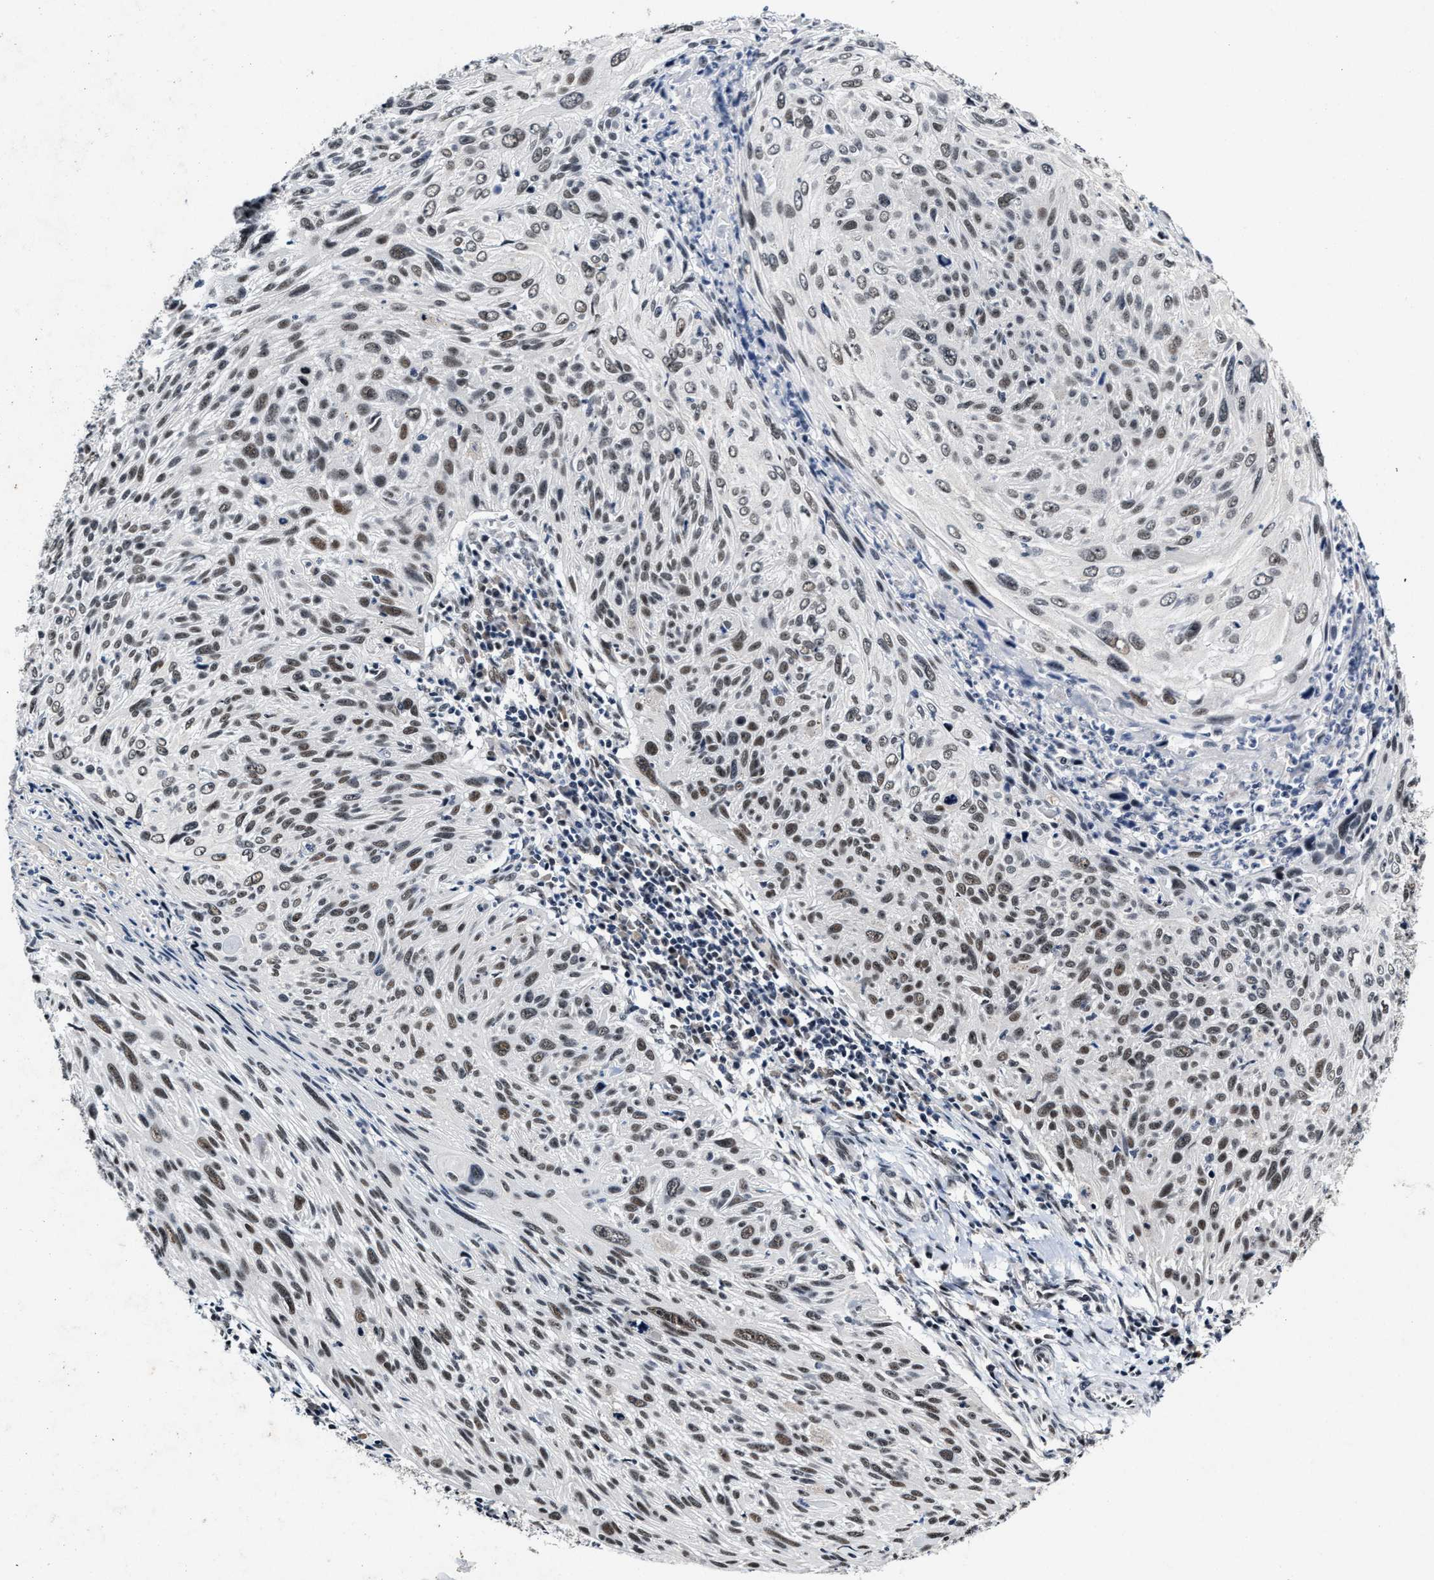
{"staining": {"intensity": "moderate", "quantity": ">75%", "location": "nuclear"}, "tissue": "cervical cancer", "cell_type": "Tumor cells", "image_type": "cancer", "snomed": [{"axis": "morphology", "description": "Squamous cell carcinoma, NOS"}, {"axis": "topography", "description": "Cervix"}], "caption": "Human cervical cancer (squamous cell carcinoma) stained with a brown dye shows moderate nuclear positive staining in approximately >75% of tumor cells.", "gene": "INIP", "patient": {"sex": "female", "age": 51}}